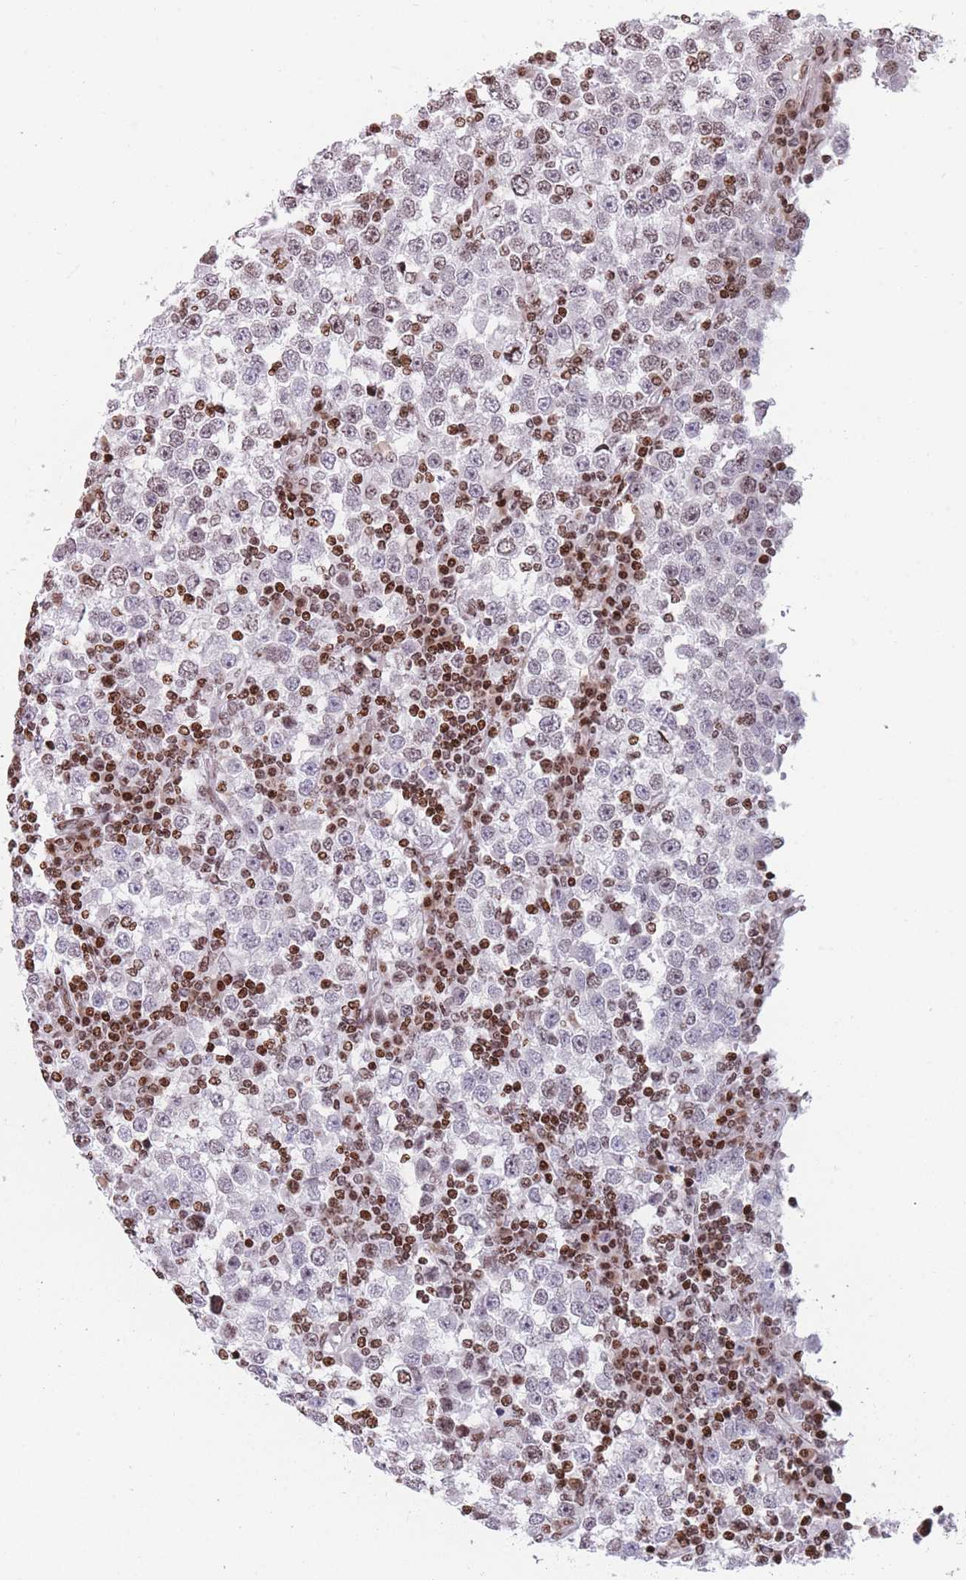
{"staining": {"intensity": "weak", "quantity": "<25%", "location": "nuclear"}, "tissue": "testis cancer", "cell_type": "Tumor cells", "image_type": "cancer", "snomed": [{"axis": "morphology", "description": "Seminoma, NOS"}, {"axis": "topography", "description": "Testis"}], "caption": "Immunohistochemistry image of neoplastic tissue: human seminoma (testis) stained with DAB displays no significant protein expression in tumor cells.", "gene": "AK9", "patient": {"sex": "male", "age": 65}}